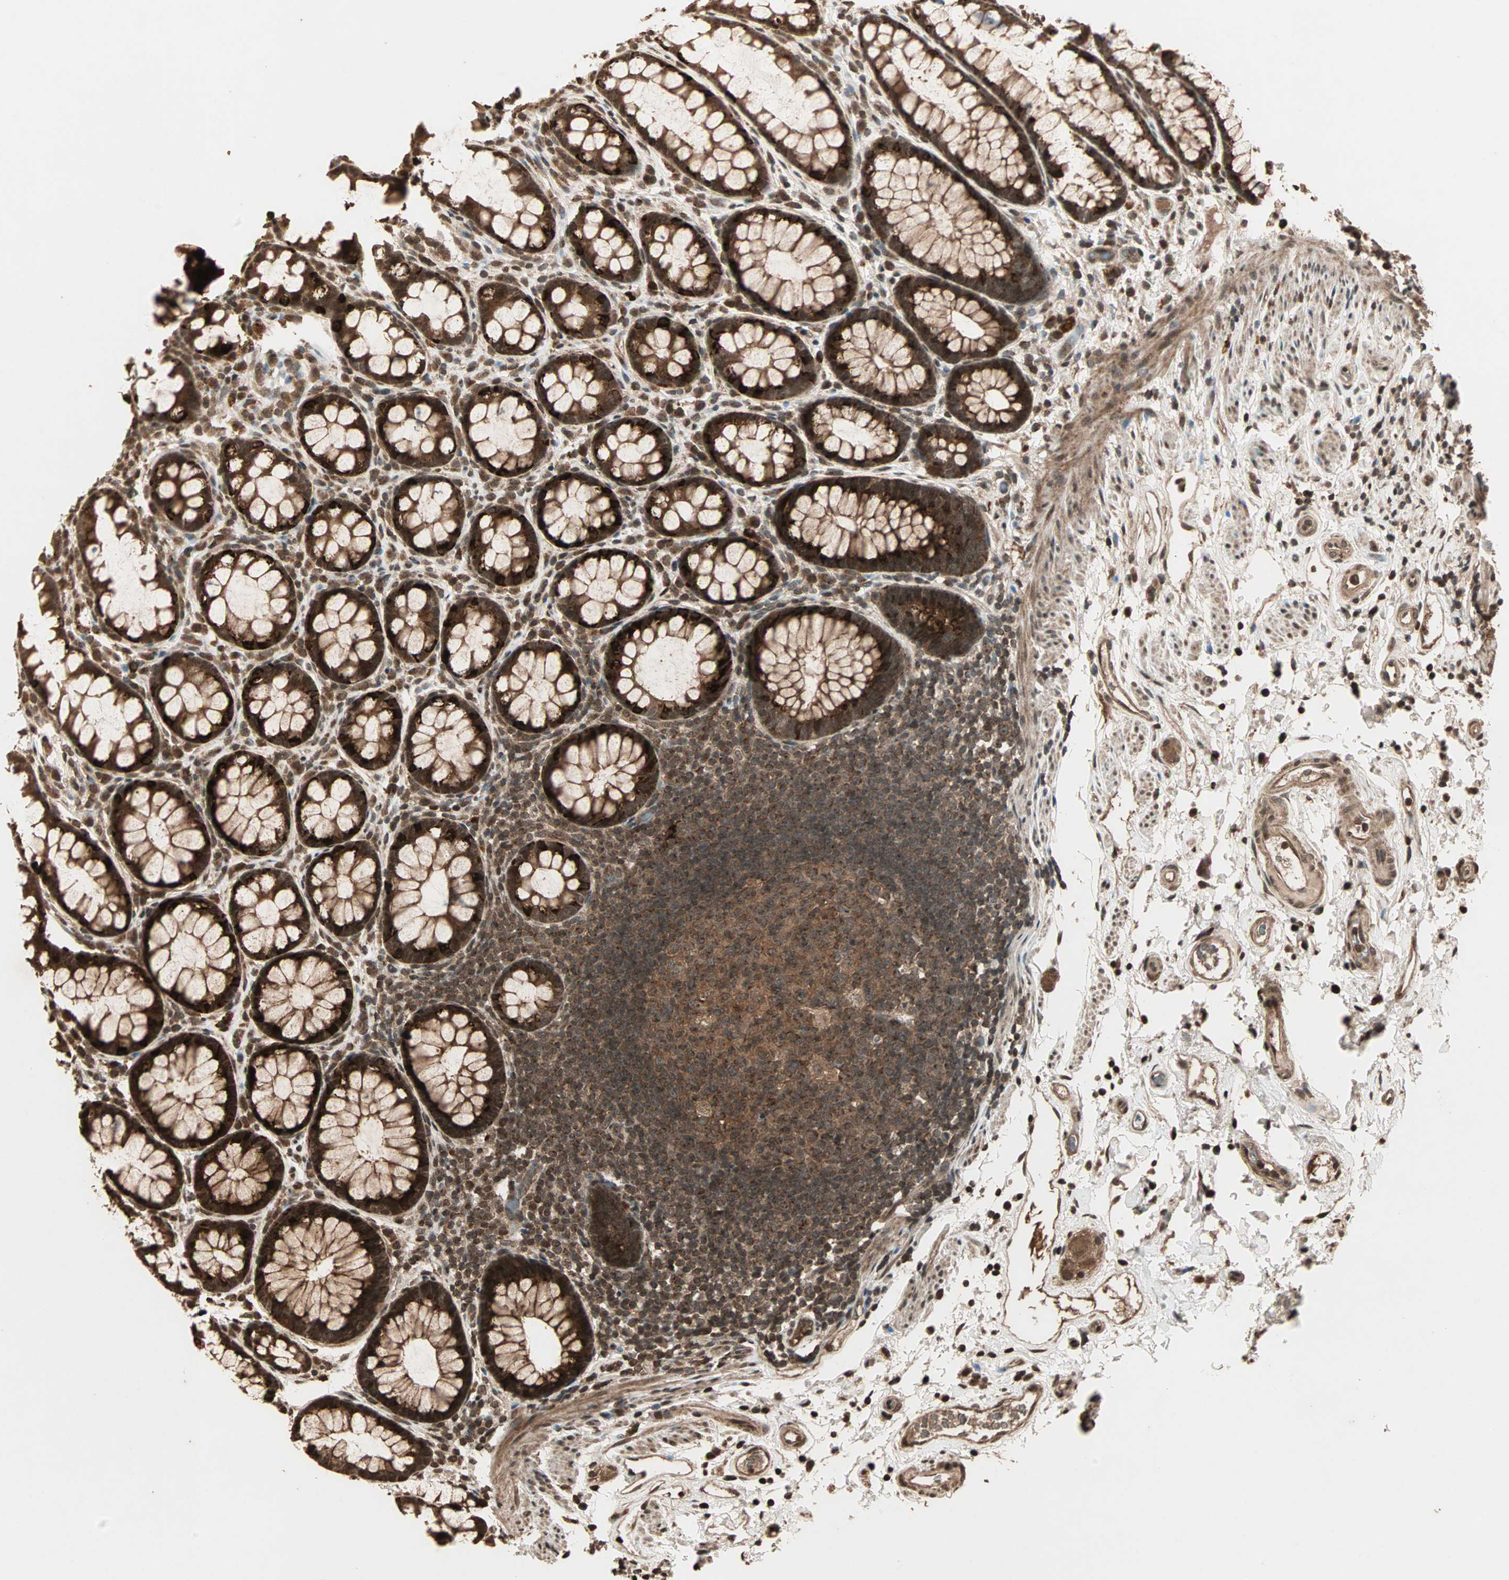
{"staining": {"intensity": "strong", "quantity": ">75%", "location": "cytoplasmic/membranous"}, "tissue": "rectum", "cell_type": "Glandular cells", "image_type": "normal", "snomed": [{"axis": "morphology", "description": "Normal tissue, NOS"}, {"axis": "topography", "description": "Rectum"}], "caption": "The immunohistochemical stain highlights strong cytoplasmic/membranous staining in glandular cells of normal rectum. (DAB IHC, brown staining for protein, blue staining for nuclei).", "gene": "RFFL", "patient": {"sex": "male", "age": 92}}